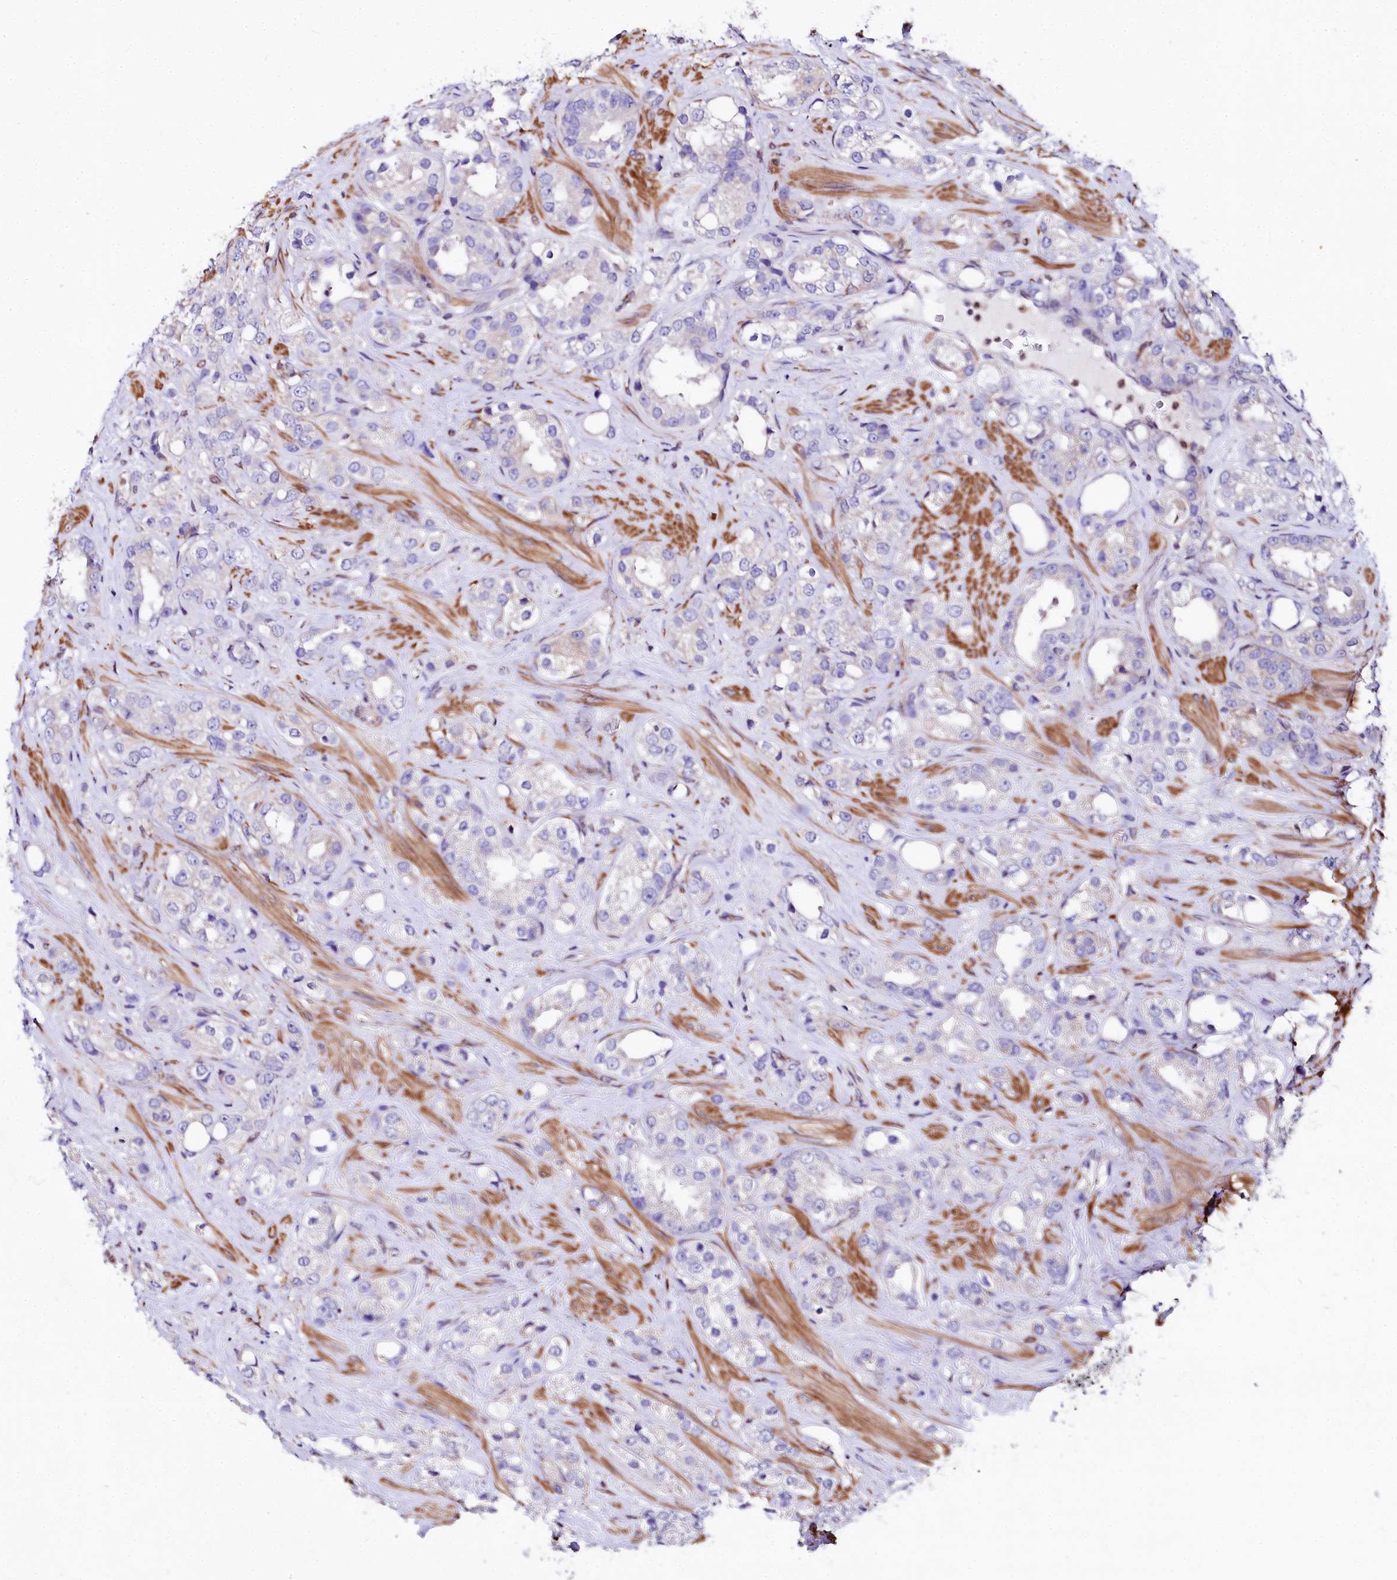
{"staining": {"intensity": "negative", "quantity": "none", "location": "none"}, "tissue": "prostate cancer", "cell_type": "Tumor cells", "image_type": "cancer", "snomed": [{"axis": "morphology", "description": "Adenocarcinoma, NOS"}, {"axis": "topography", "description": "Prostate"}], "caption": "This is an immunohistochemistry micrograph of human prostate cancer. There is no positivity in tumor cells.", "gene": "FCHSD2", "patient": {"sex": "male", "age": 79}}